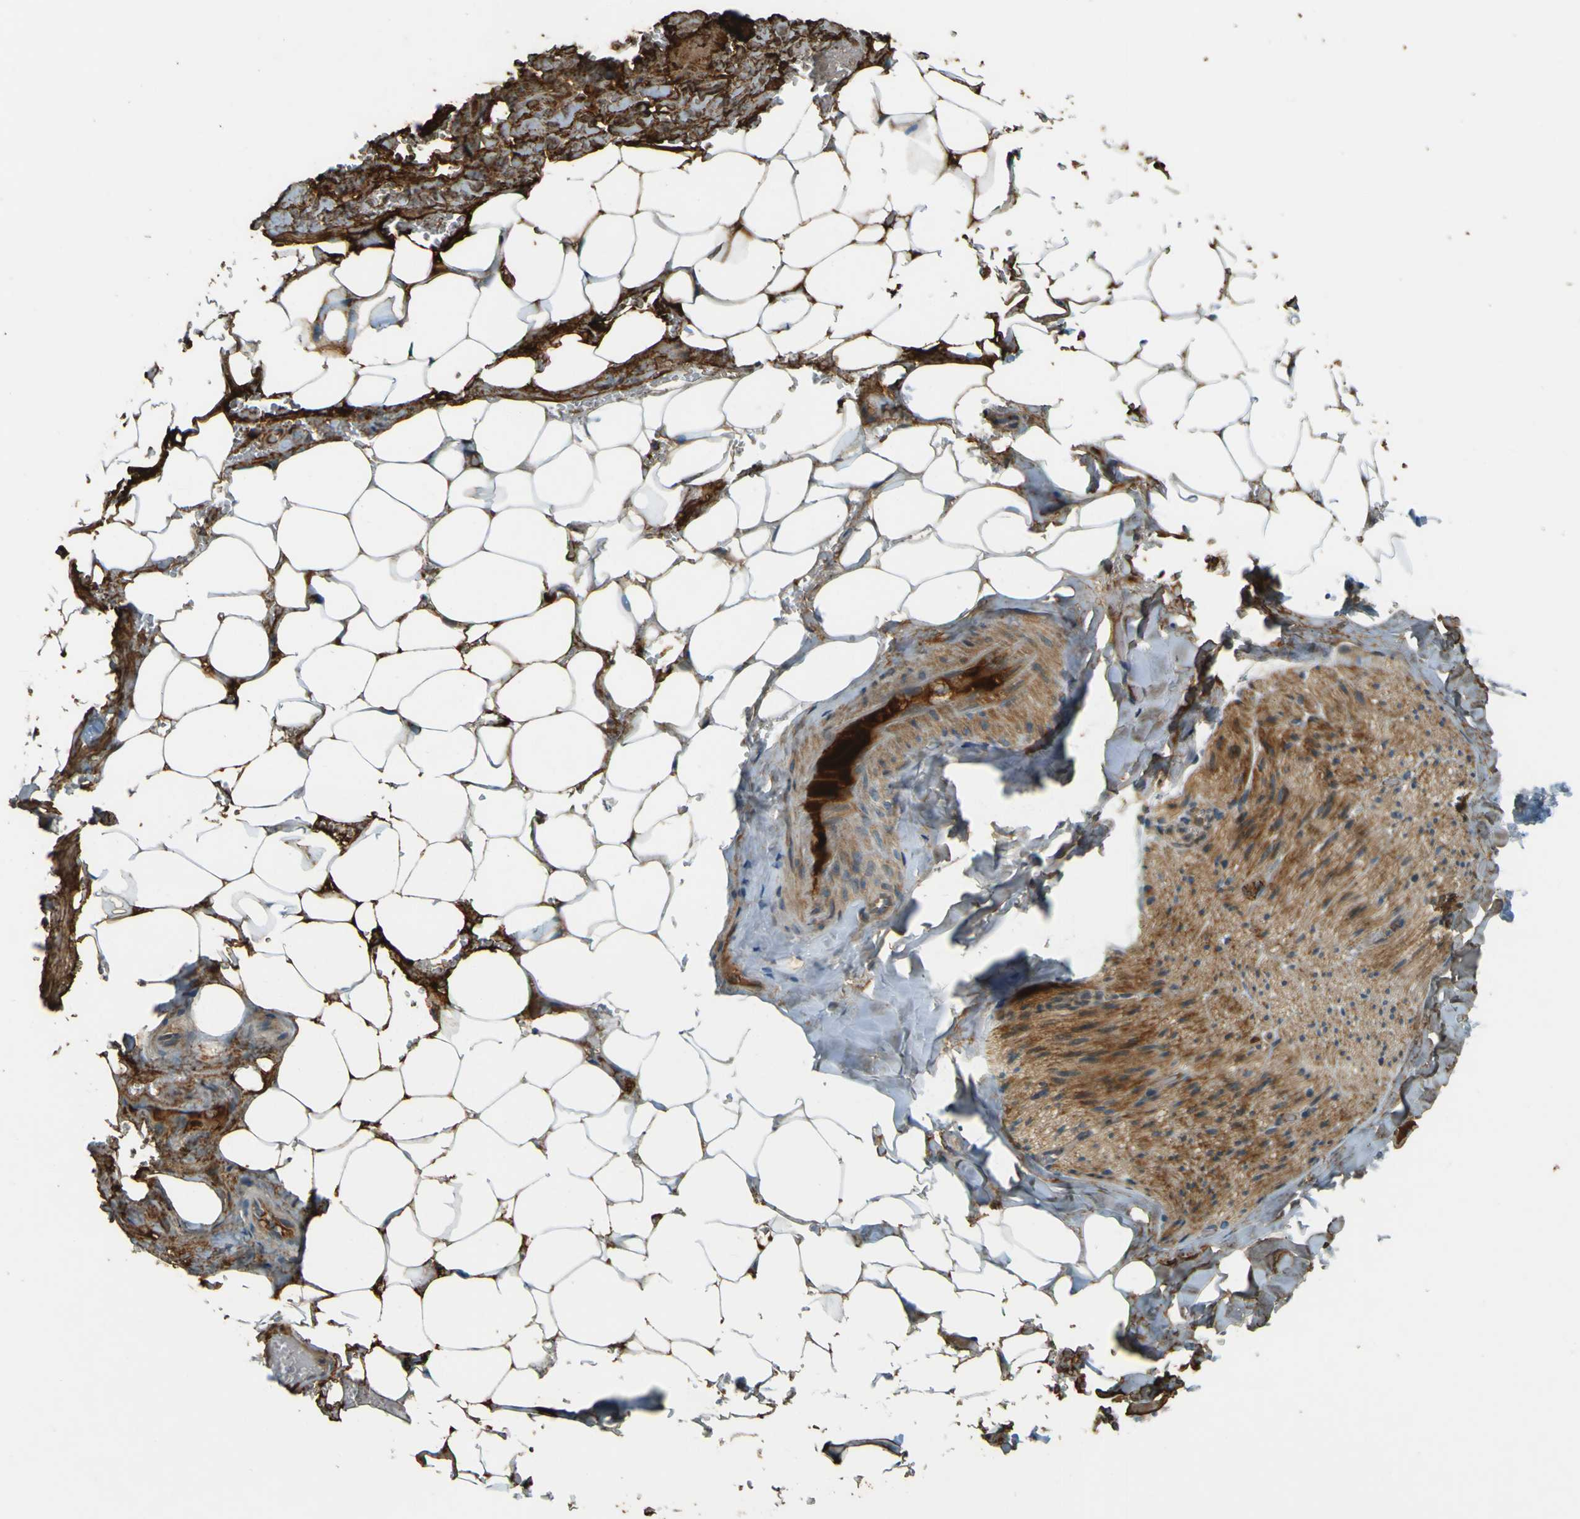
{"staining": {"intensity": "moderate", "quantity": ">75%", "location": "cytoplasmic/membranous"}, "tissue": "adipose tissue", "cell_type": "Adipocytes", "image_type": "normal", "snomed": [{"axis": "morphology", "description": "Normal tissue, NOS"}, {"axis": "topography", "description": "Peripheral nerve tissue"}], "caption": "Protein staining of normal adipose tissue displays moderate cytoplasmic/membranous staining in about >75% of adipocytes. (Stains: DAB (3,3'-diaminobenzidine) in brown, nuclei in blue, Microscopy: brightfield microscopy at high magnification).", "gene": "LPCAT1", "patient": {"sex": "male", "age": 70}}